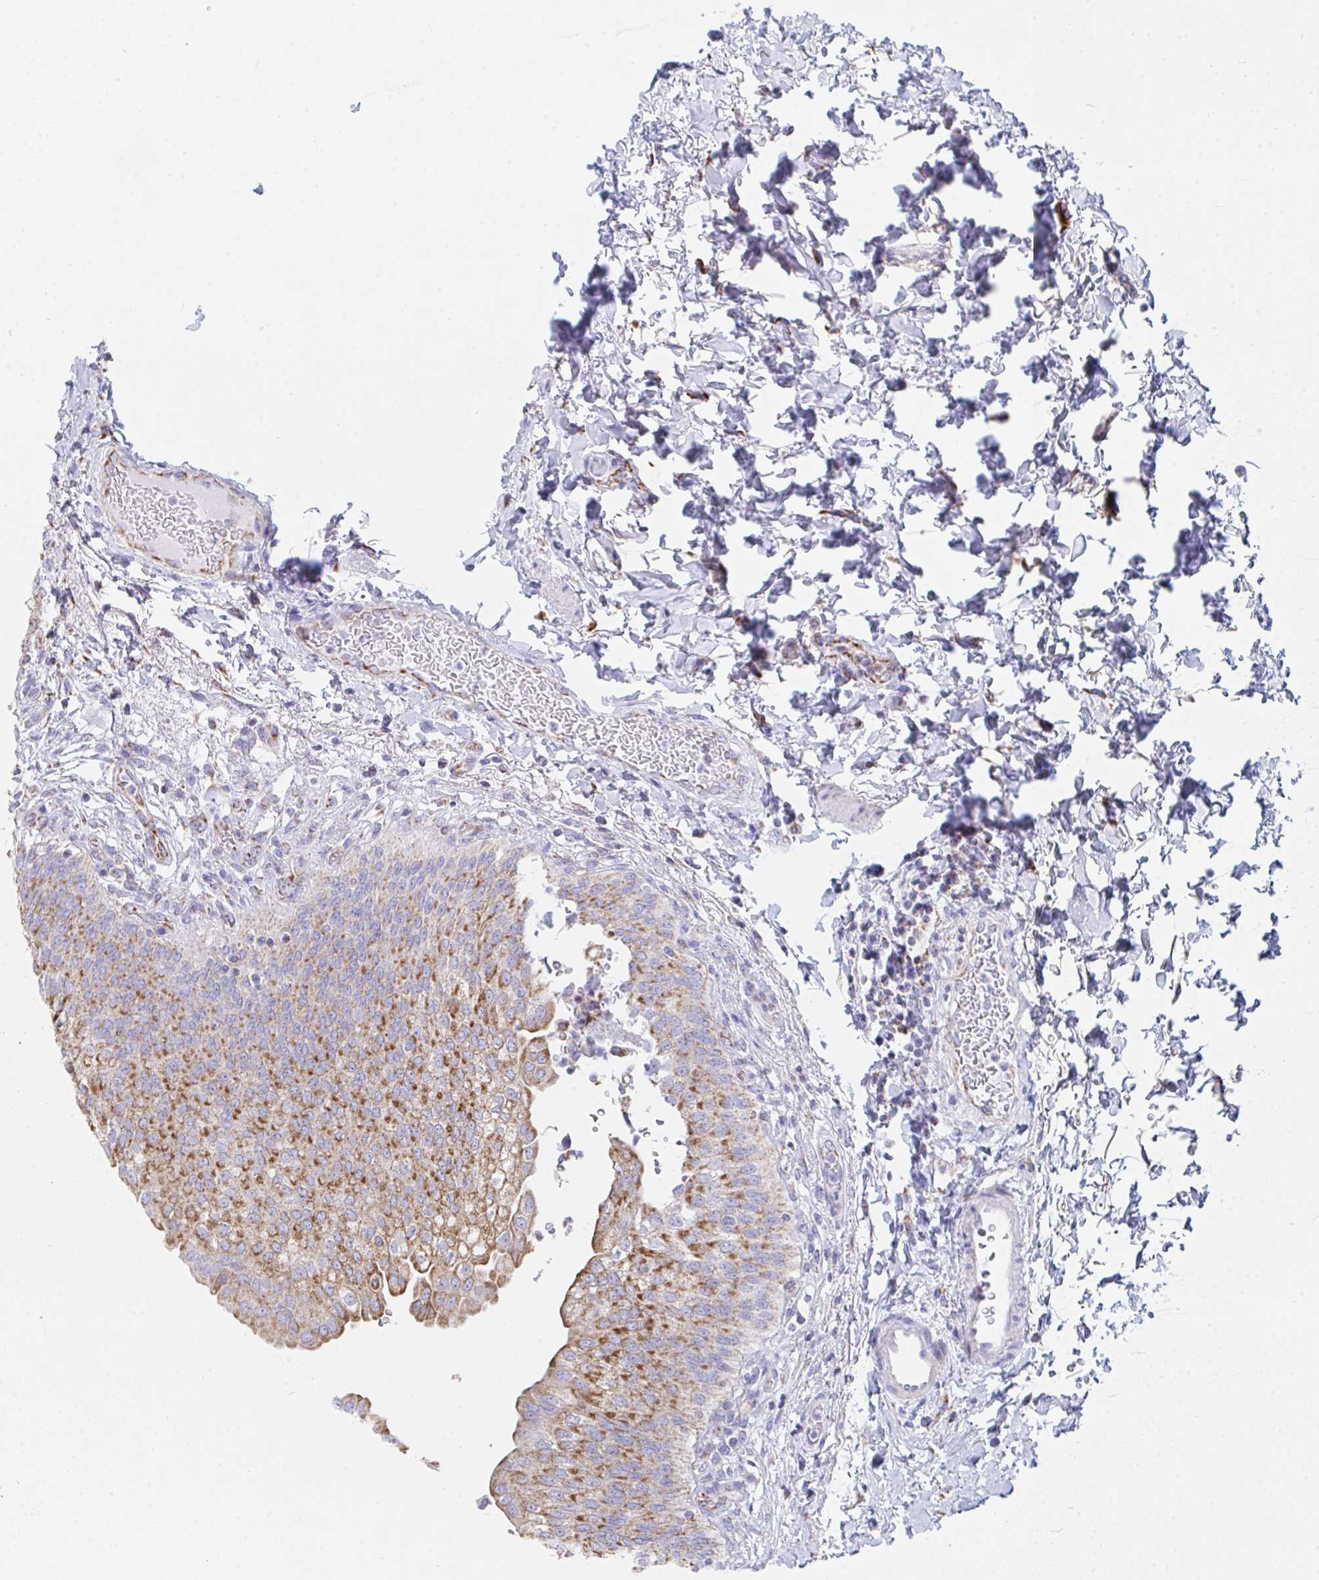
{"staining": {"intensity": "moderate", "quantity": ">75%", "location": "cytoplasmic/membranous"}, "tissue": "urinary bladder", "cell_type": "Urothelial cells", "image_type": "normal", "snomed": [{"axis": "morphology", "description": "Normal tissue, NOS"}, {"axis": "topography", "description": "Urinary bladder"}, {"axis": "topography", "description": "Peripheral nerve tissue"}], "caption": "Moderate cytoplasmic/membranous protein staining is identified in approximately >75% of urothelial cells in urinary bladder.", "gene": "AIFM1", "patient": {"sex": "female", "age": 60}}